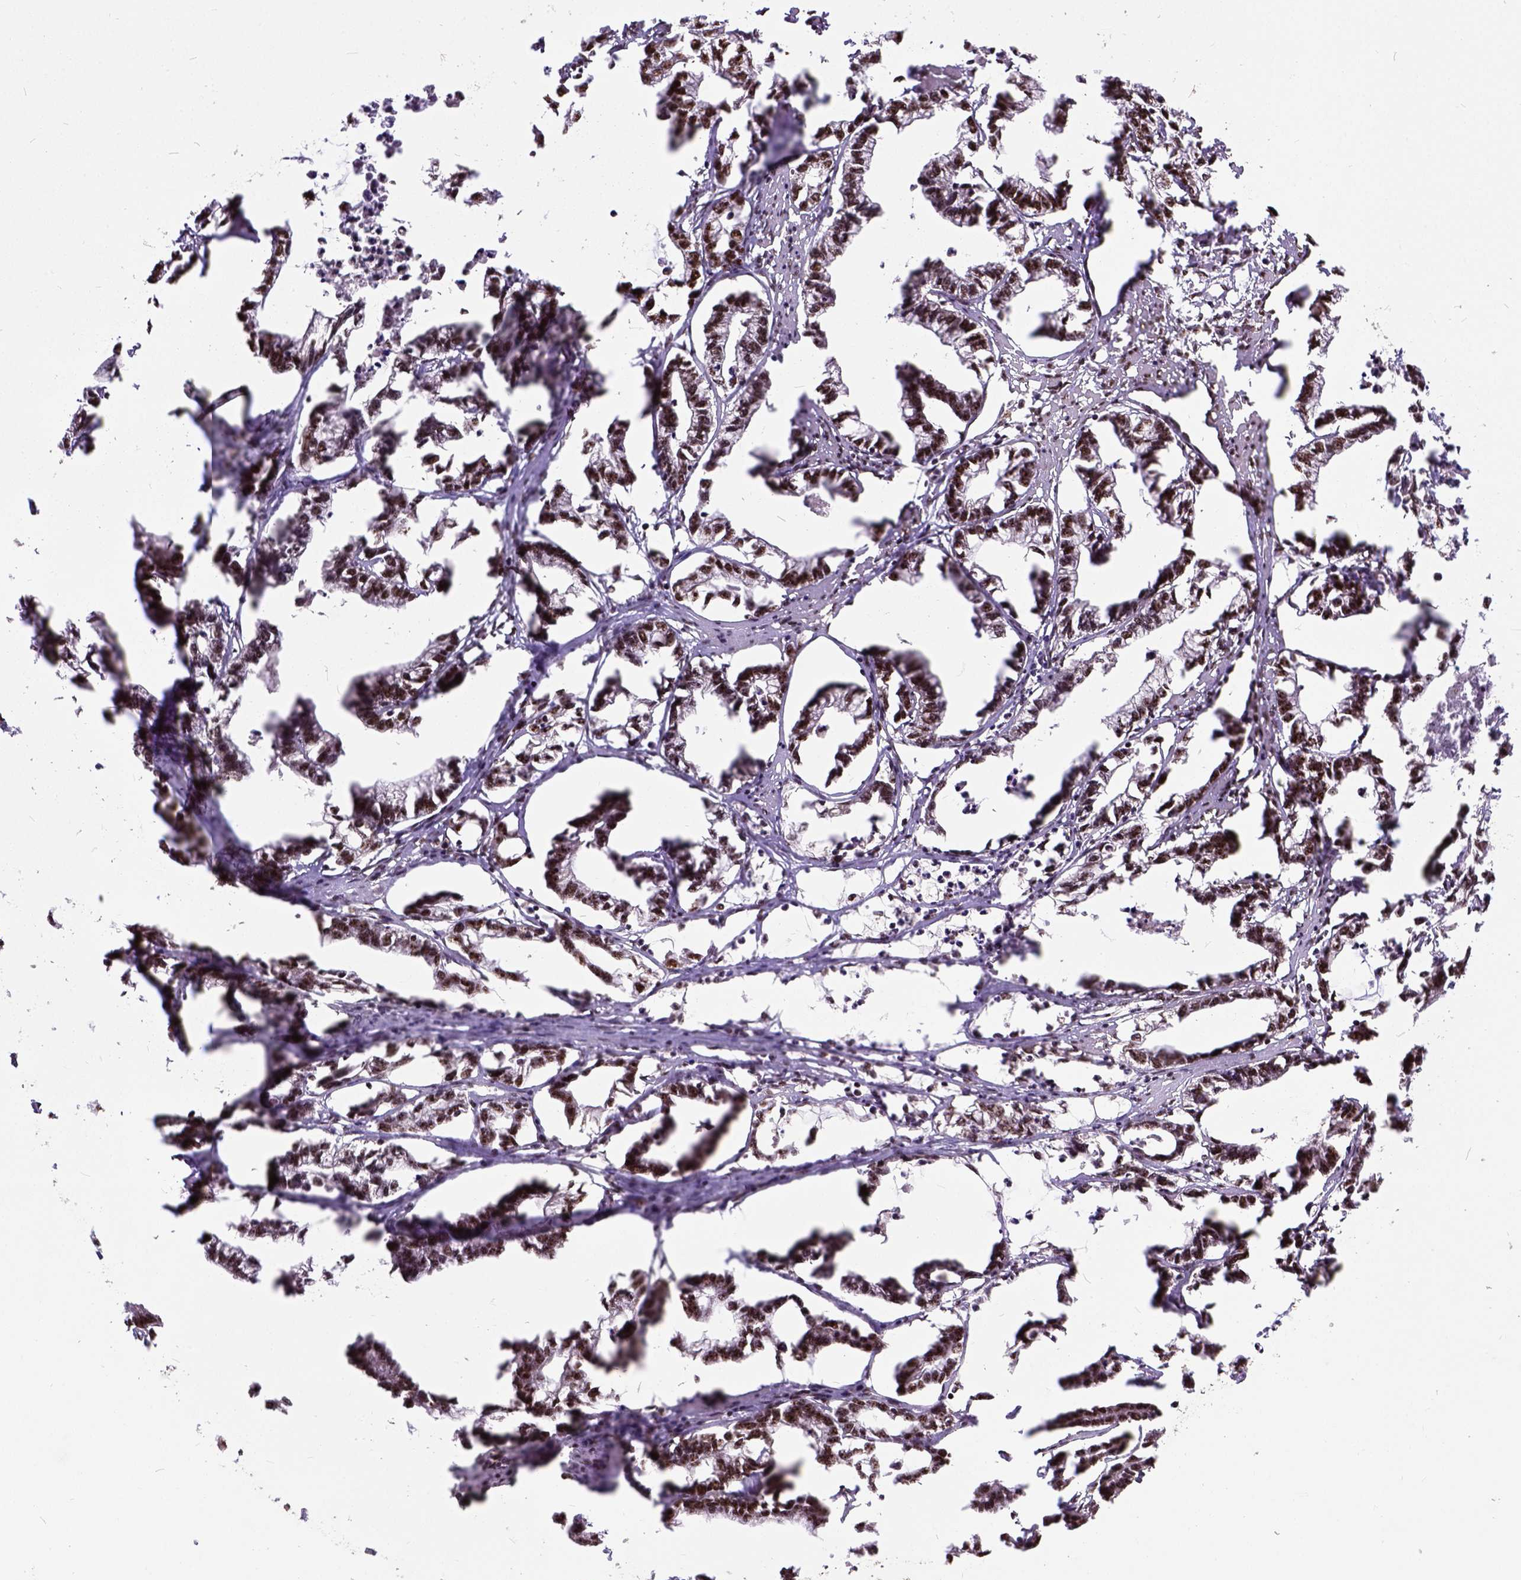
{"staining": {"intensity": "strong", "quantity": ">75%", "location": "nuclear"}, "tissue": "stomach cancer", "cell_type": "Tumor cells", "image_type": "cancer", "snomed": [{"axis": "morphology", "description": "Adenocarcinoma, NOS"}, {"axis": "topography", "description": "Stomach"}], "caption": "High-power microscopy captured an IHC image of stomach cancer (adenocarcinoma), revealing strong nuclear positivity in about >75% of tumor cells. (DAB IHC with brightfield microscopy, high magnification).", "gene": "NACC1", "patient": {"sex": "male", "age": 83}}